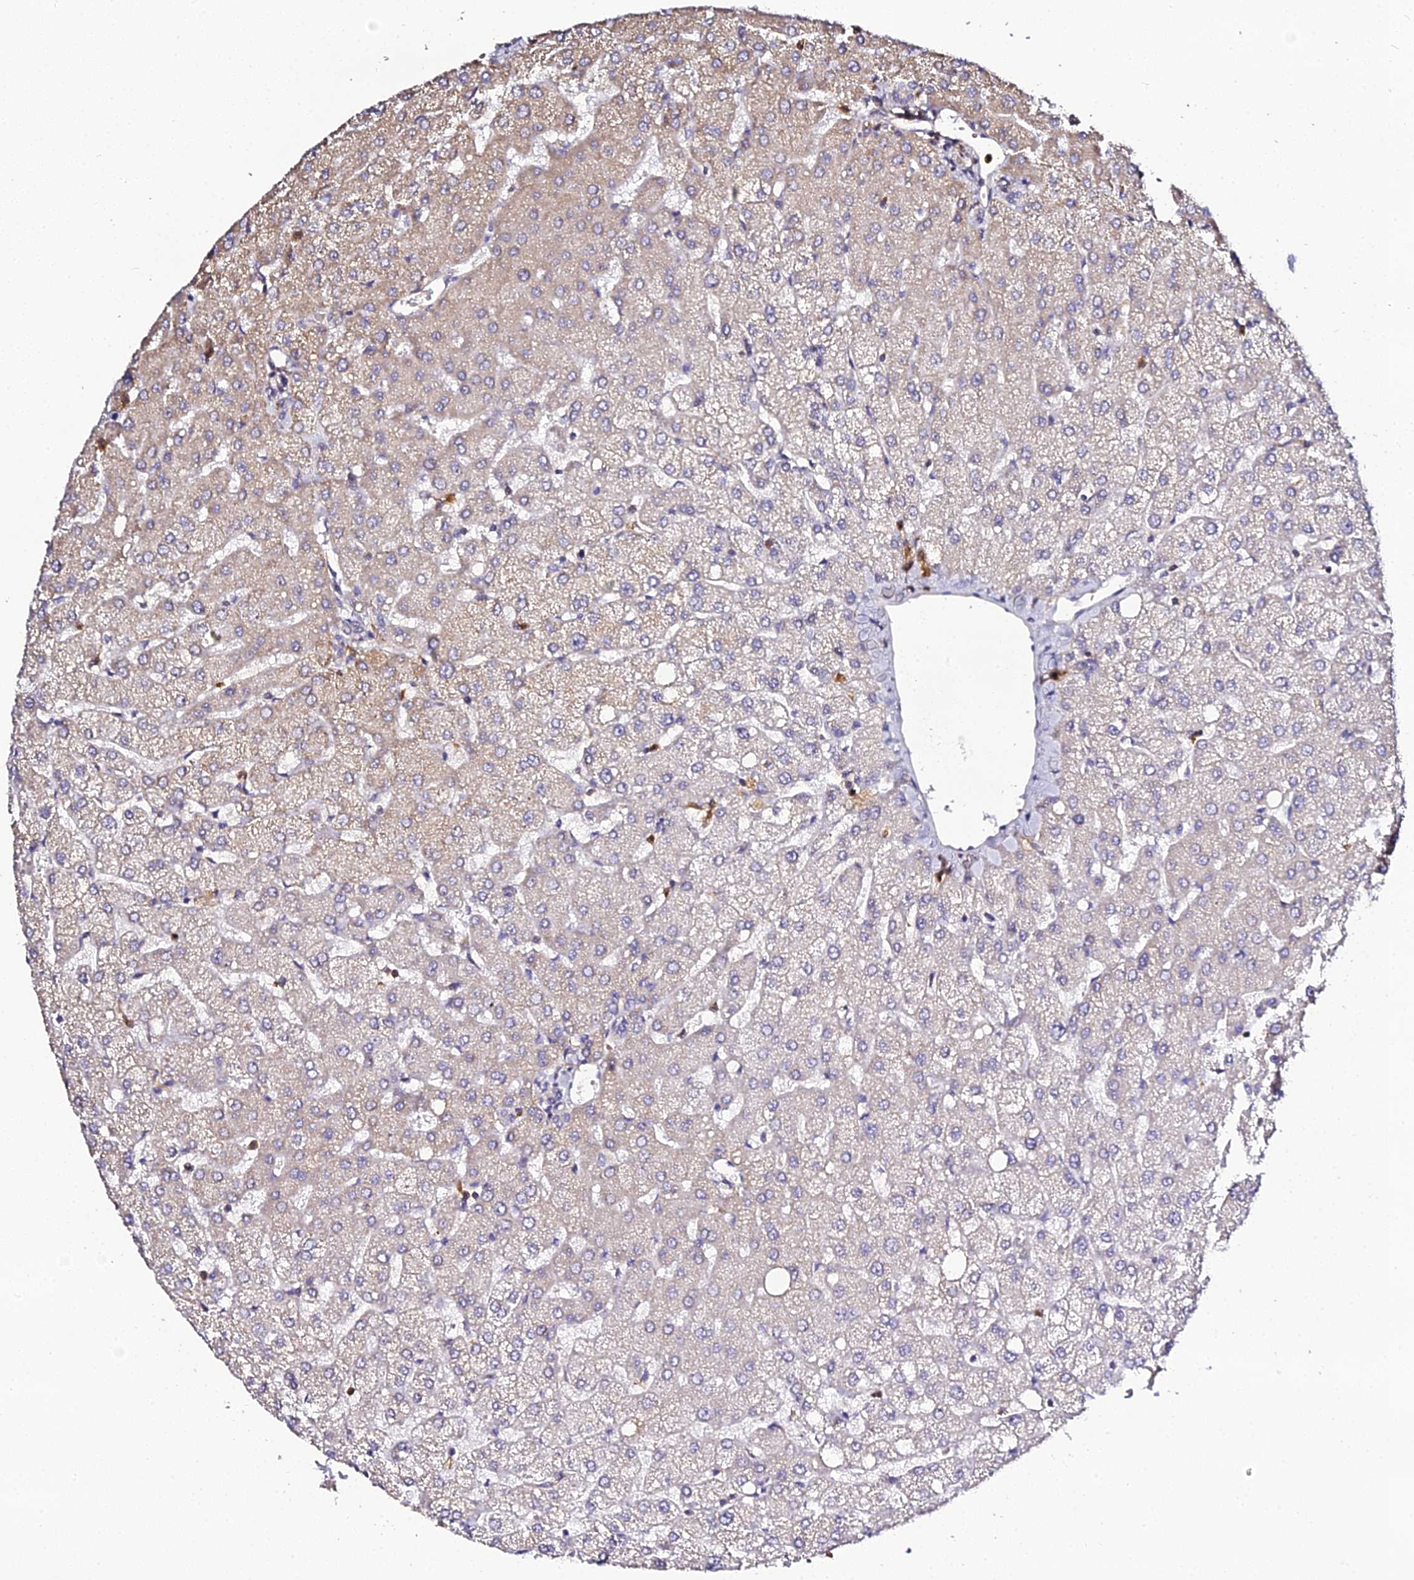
{"staining": {"intensity": "negative", "quantity": "none", "location": "none"}, "tissue": "liver", "cell_type": "Cholangiocytes", "image_type": "normal", "snomed": [{"axis": "morphology", "description": "Normal tissue, NOS"}, {"axis": "topography", "description": "Liver"}], "caption": "Micrograph shows no significant protein staining in cholangiocytes of normal liver. Brightfield microscopy of IHC stained with DAB (brown) and hematoxylin (blue), captured at high magnification.", "gene": "IL4I1", "patient": {"sex": "female", "age": 54}}